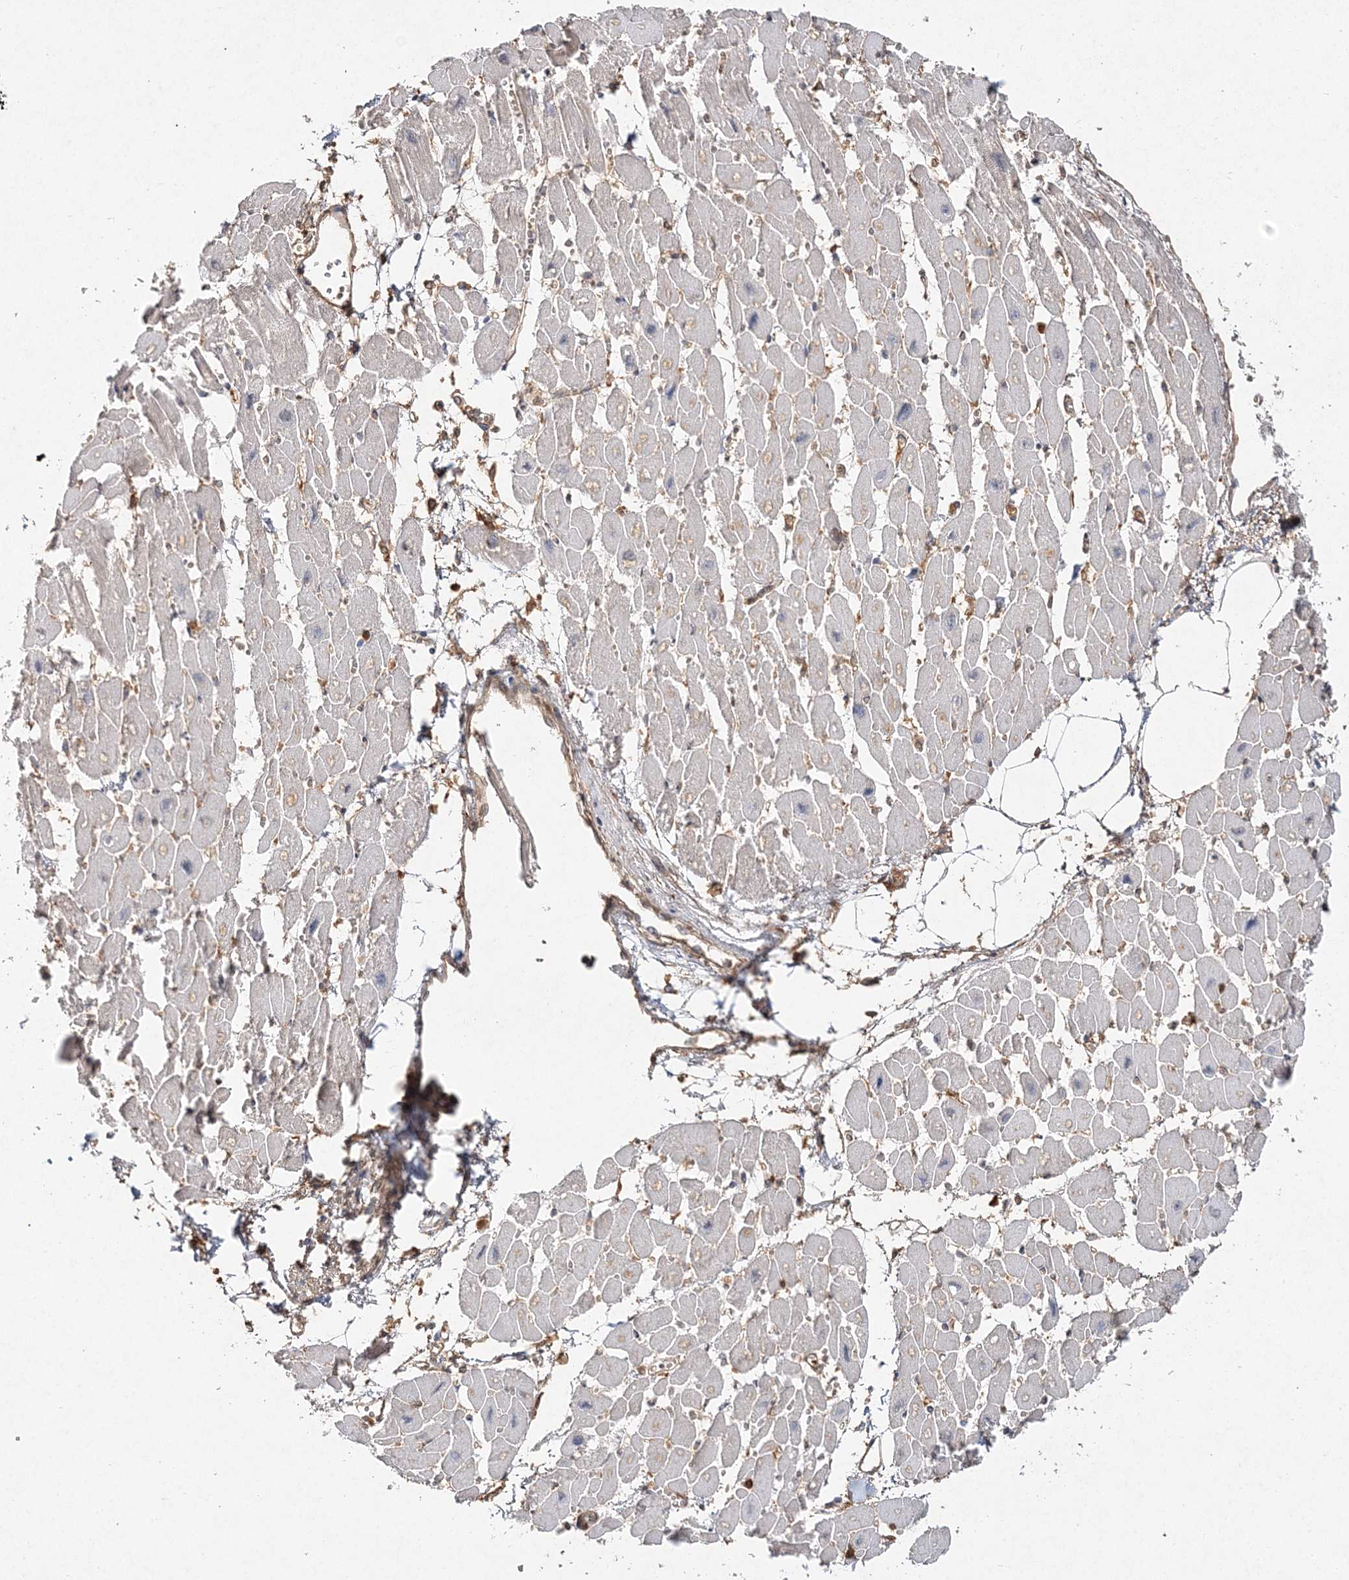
{"staining": {"intensity": "negative", "quantity": "none", "location": "none"}, "tissue": "heart muscle", "cell_type": "Cardiomyocytes", "image_type": "normal", "snomed": [{"axis": "morphology", "description": "Normal tissue, NOS"}, {"axis": "topography", "description": "Heart"}], "caption": "The photomicrograph demonstrates no staining of cardiomyocytes in normal heart muscle.", "gene": "S100A11", "patient": {"sex": "female", "age": 54}}